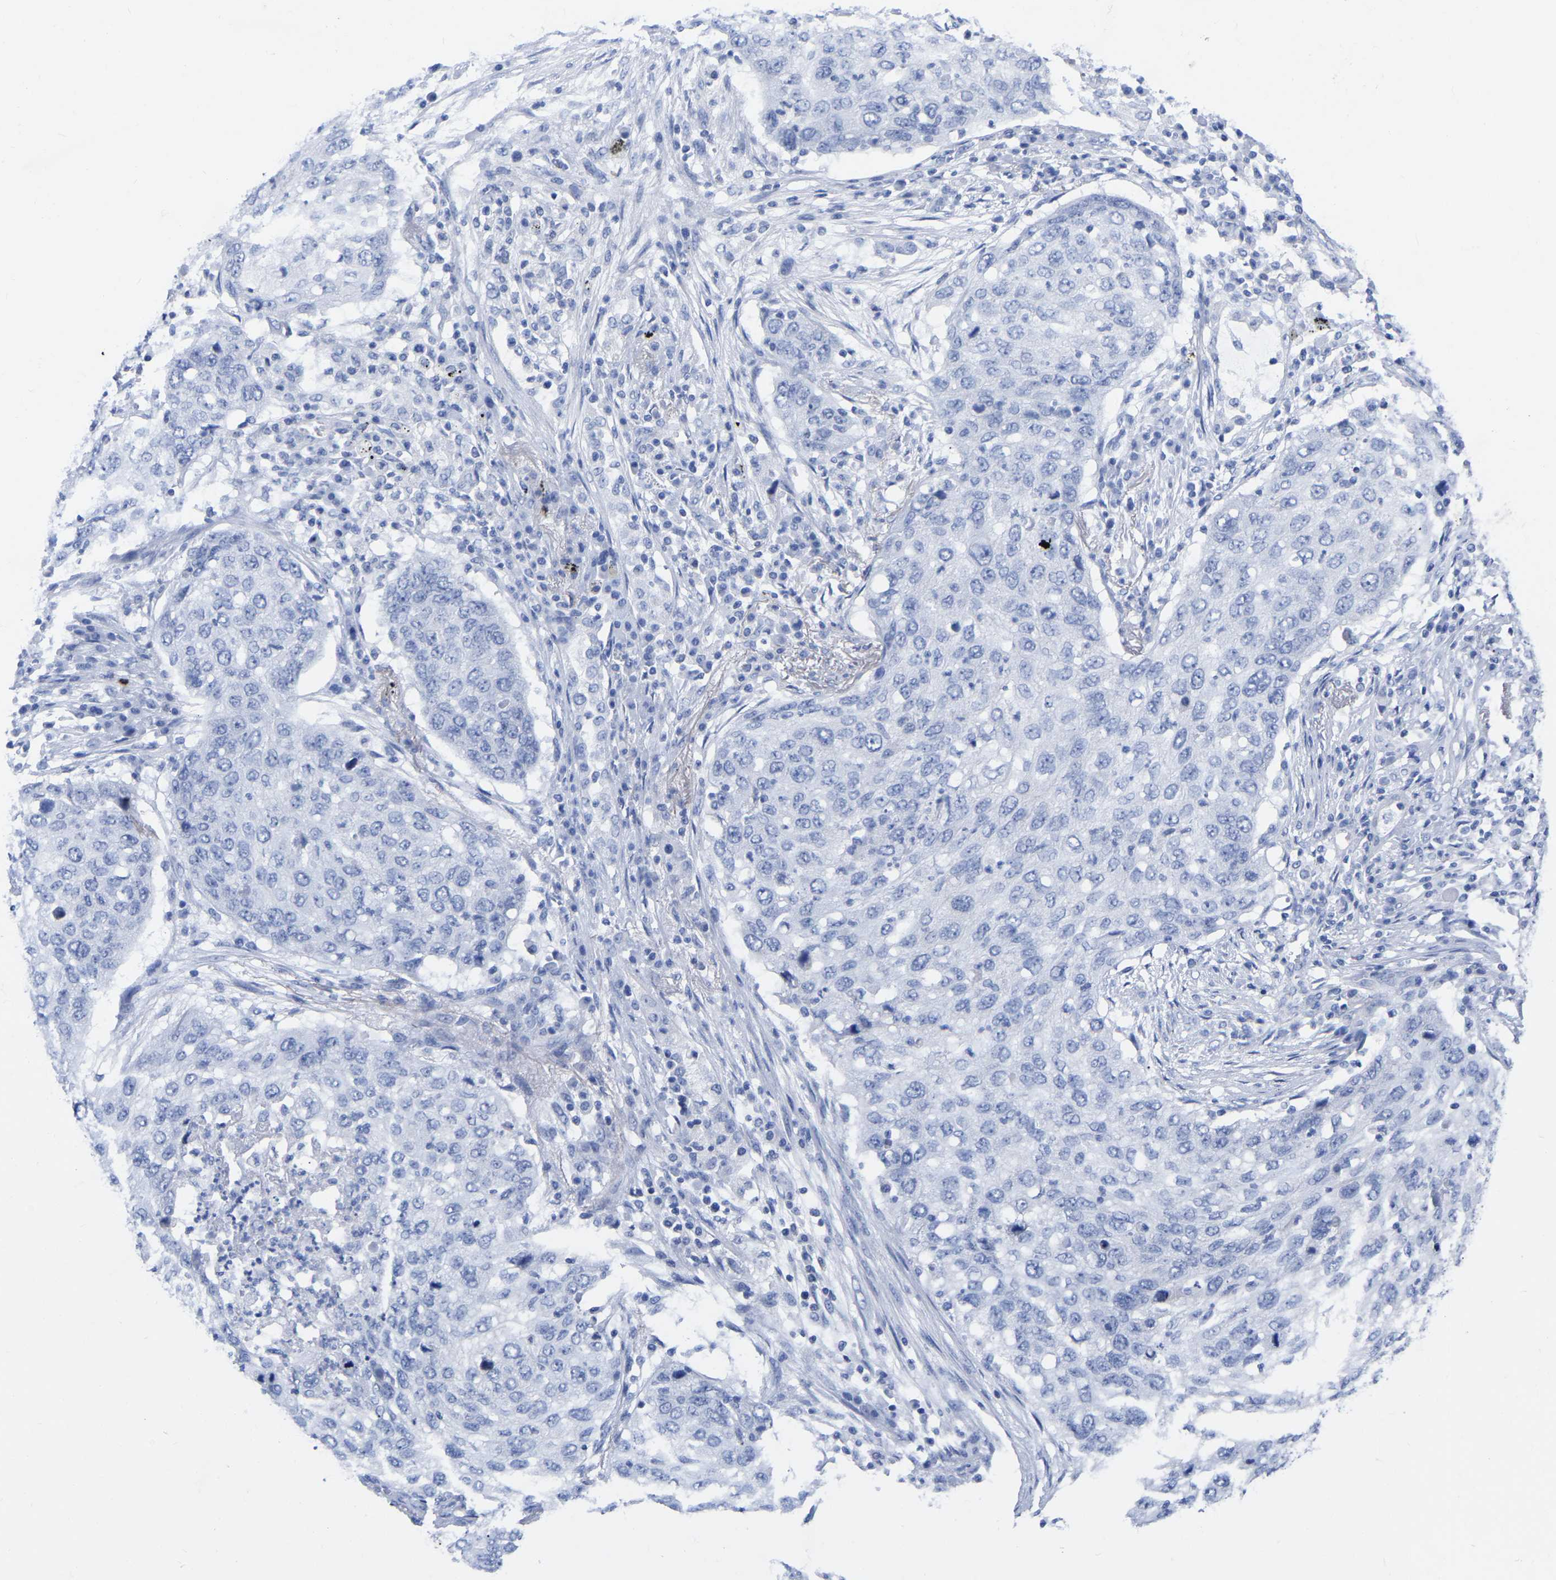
{"staining": {"intensity": "negative", "quantity": "none", "location": "none"}, "tissue": "lung cancer", "cell_type": "Tumor cells", "image_type": "cancer", "snomed": [{"axis": "morphology", "description": "Squamous cell carcinoma, NOS"}, {"axis": "topography", "description": "Lung"}], "caption": "Tumor cells are negative for brown protein staining in squamous cell carcinoma (lung).", "gene": "ZNF629", "patient": {"sex": "female", "age": 63}}